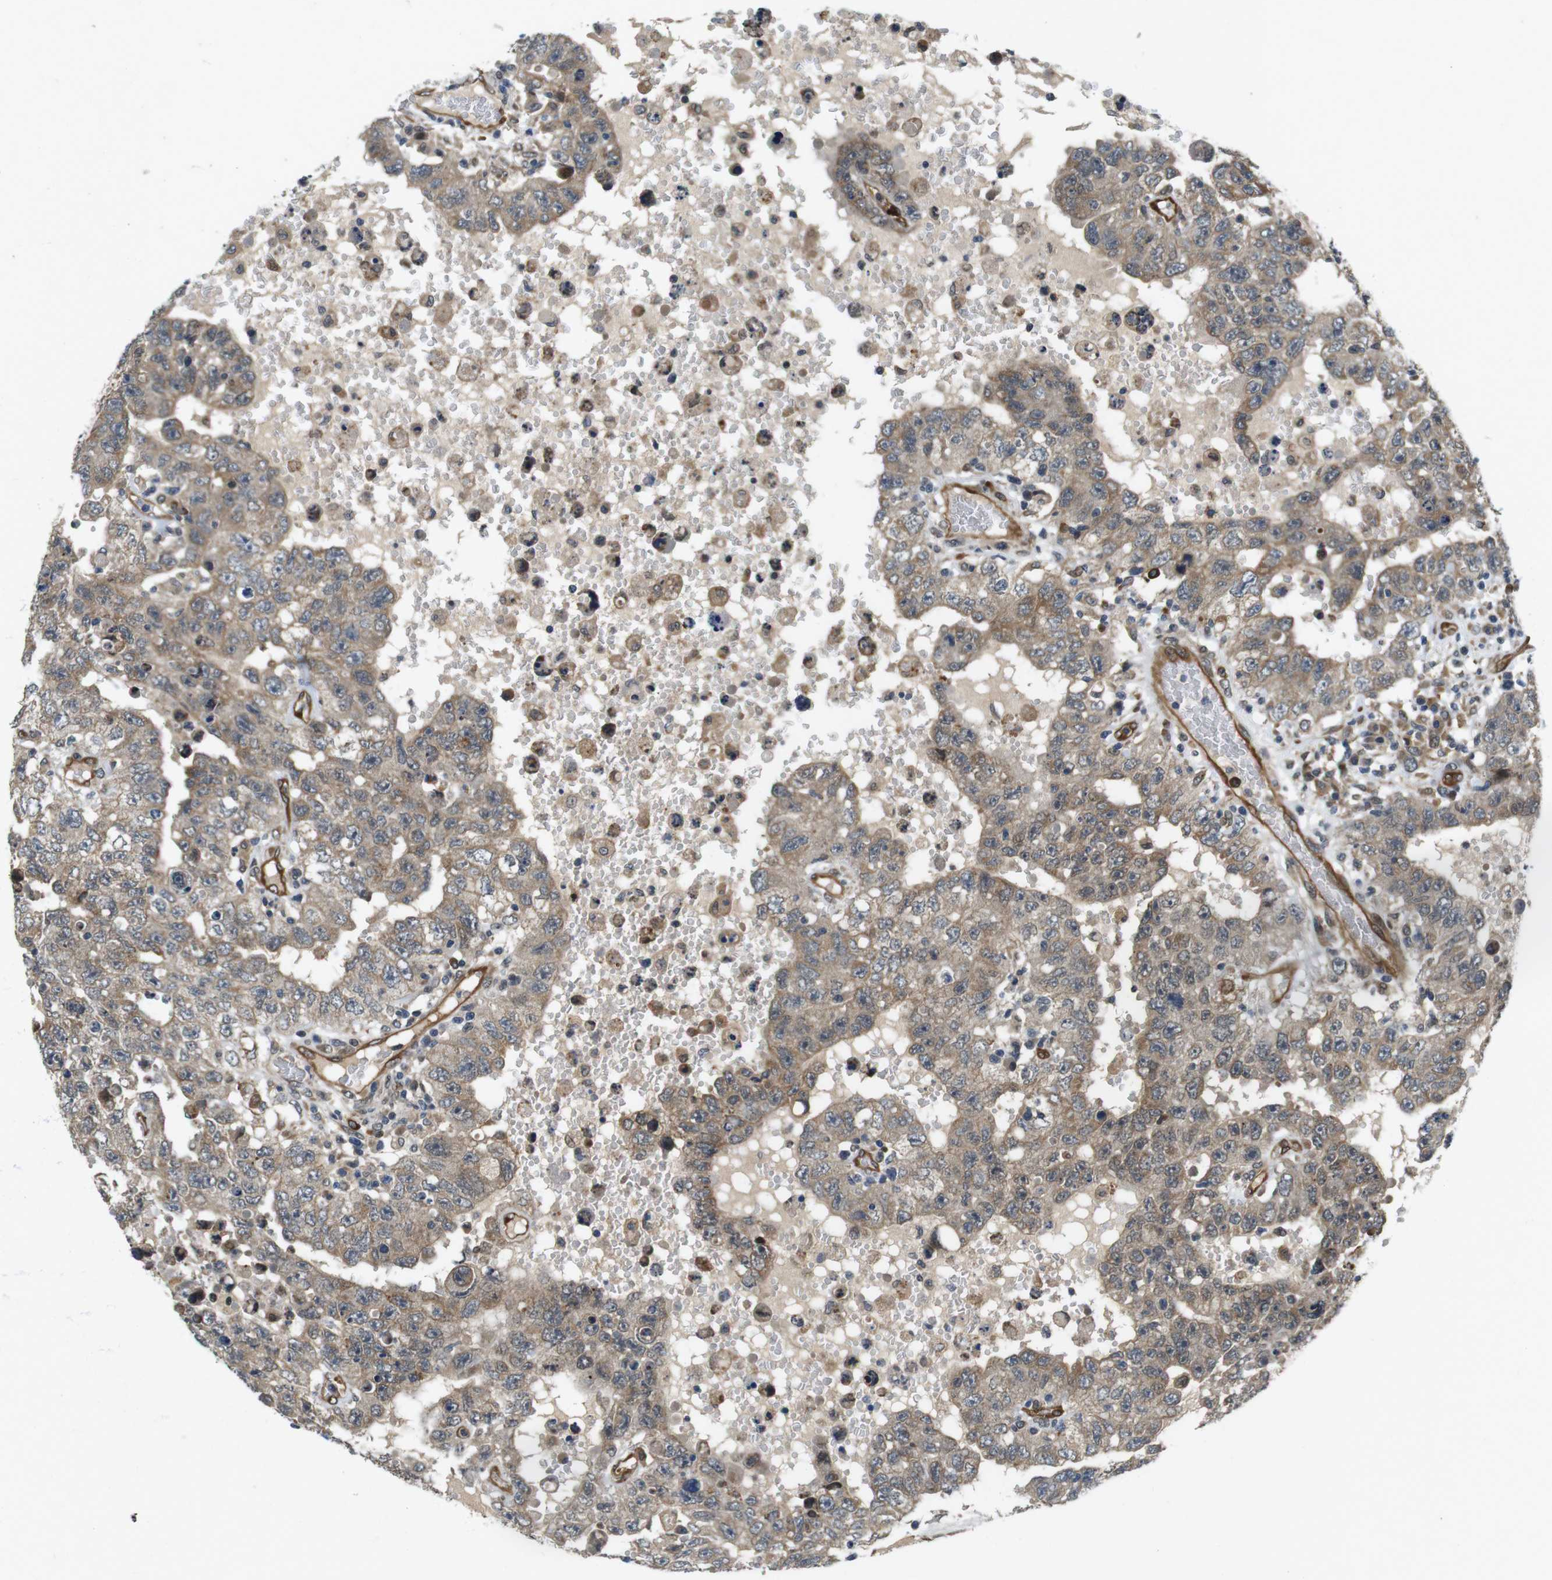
{"staining": {"intensity": "moderate", "quantity": ">75%", "location": "cytoplasmic/membranous"}, "tissue": "testis cancer", "cell_type": "Tumor cells", "image_type": "cancer", "snomed": [{"axis": "morphology", "description": "Carcinoma, Embryonal, NOS"}, {"axis": "topography", "description": "Testis"}], "caption": "A micrograph of testis embryonal carcinoma stained for a protein demonstrates moderate cytoplasmic/membranous brown staining in tumor cells.", "gene": "PALD1", "patient": {"sex": "male", "age": 26}}